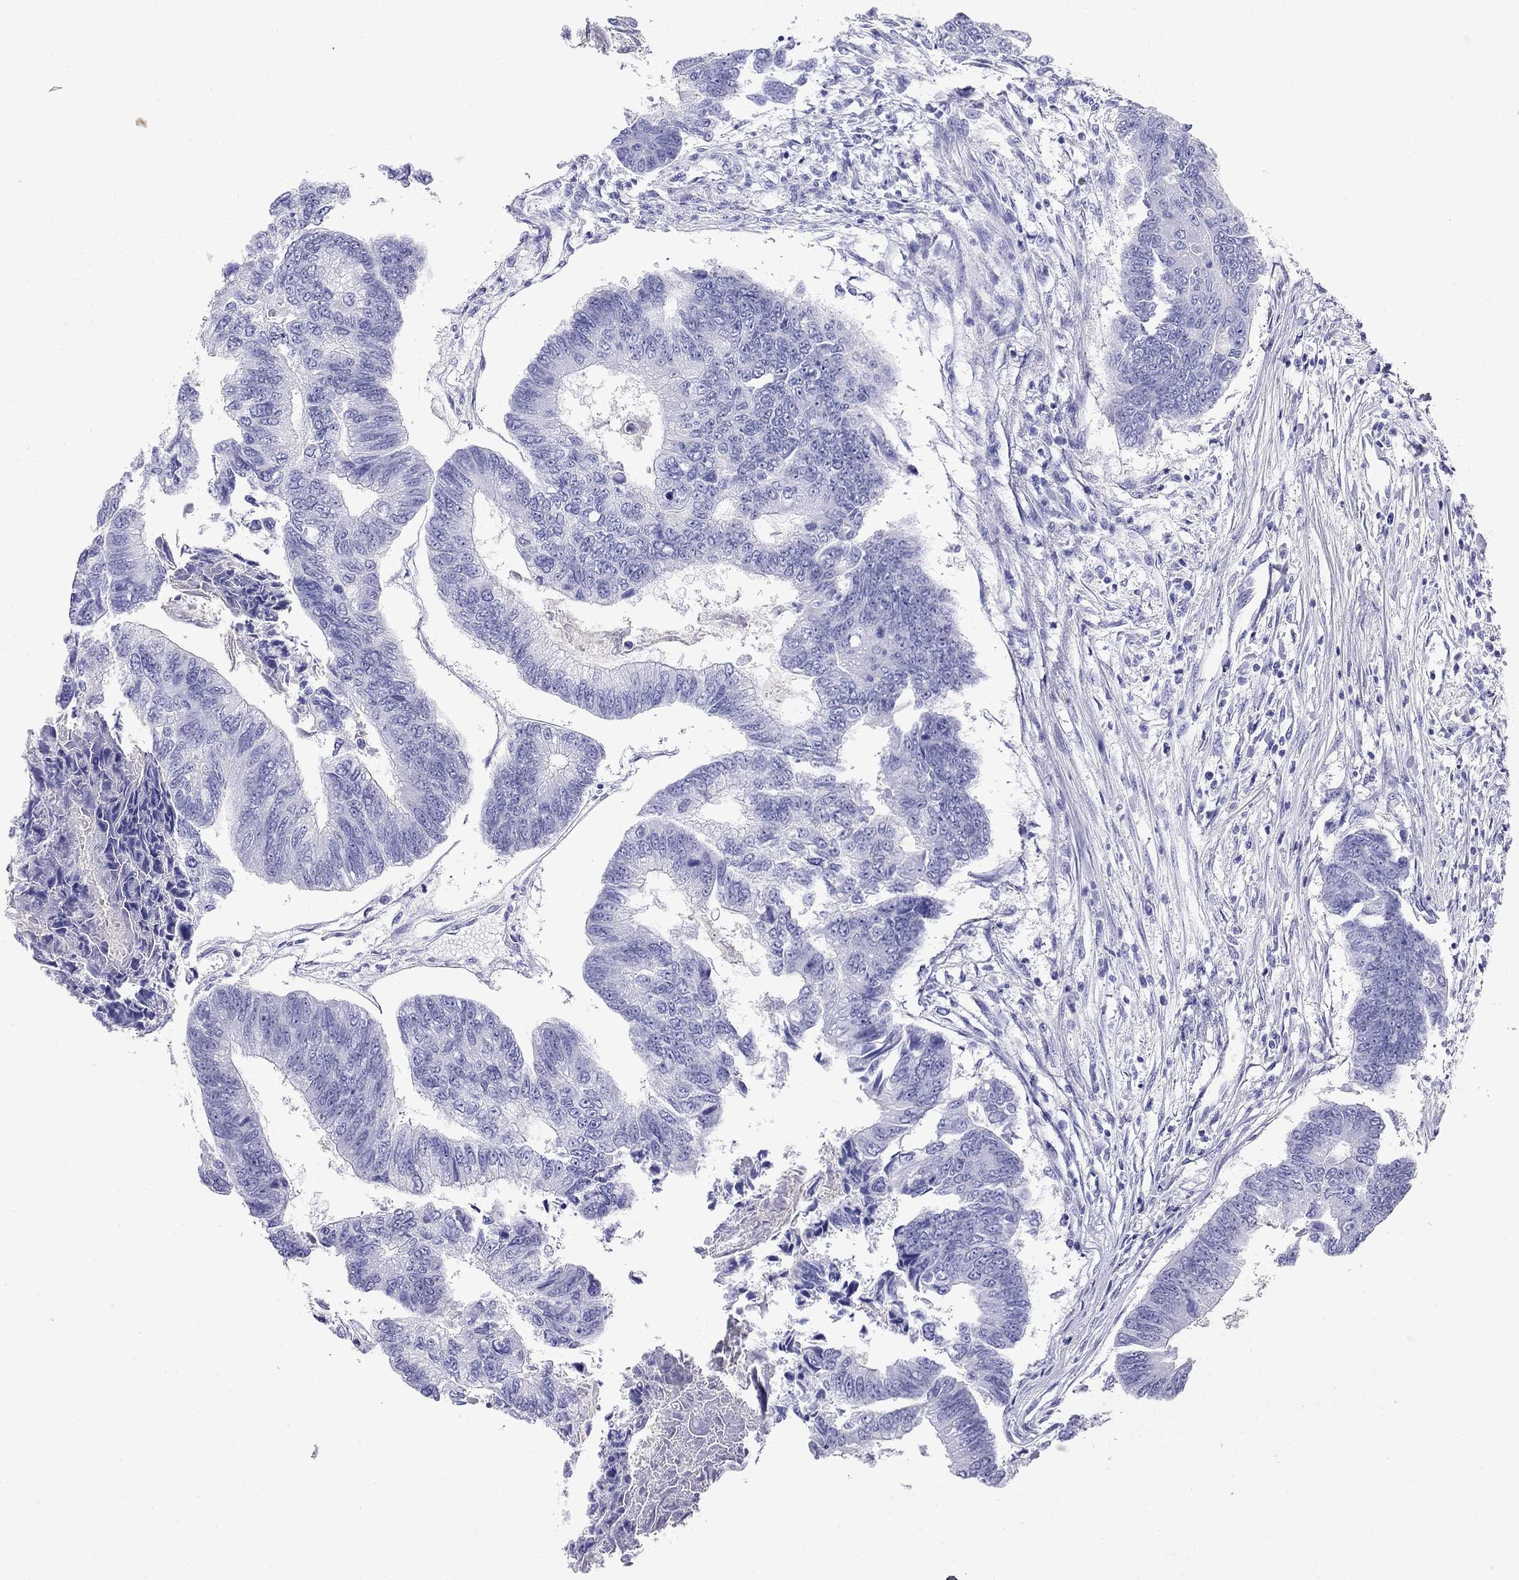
{"staining": {"intensity": "negative", "quantity": "none", "location": "none"}, "tissue": "colorectal cancer", "cell_type": "Tumor cells", "image_type": "cancer", "snomed": [{"axis": "morphology", "description": "Adenocarcinoma, NOS"}, {"axis": "topography", "description": "Colon"}], "caption": "Tumor cells are negative for brown protein staining in colorectal cancer (adenocarcinoma).", "gene": "PPP1R36", "patient": {"sex": "female", "age": 65}}